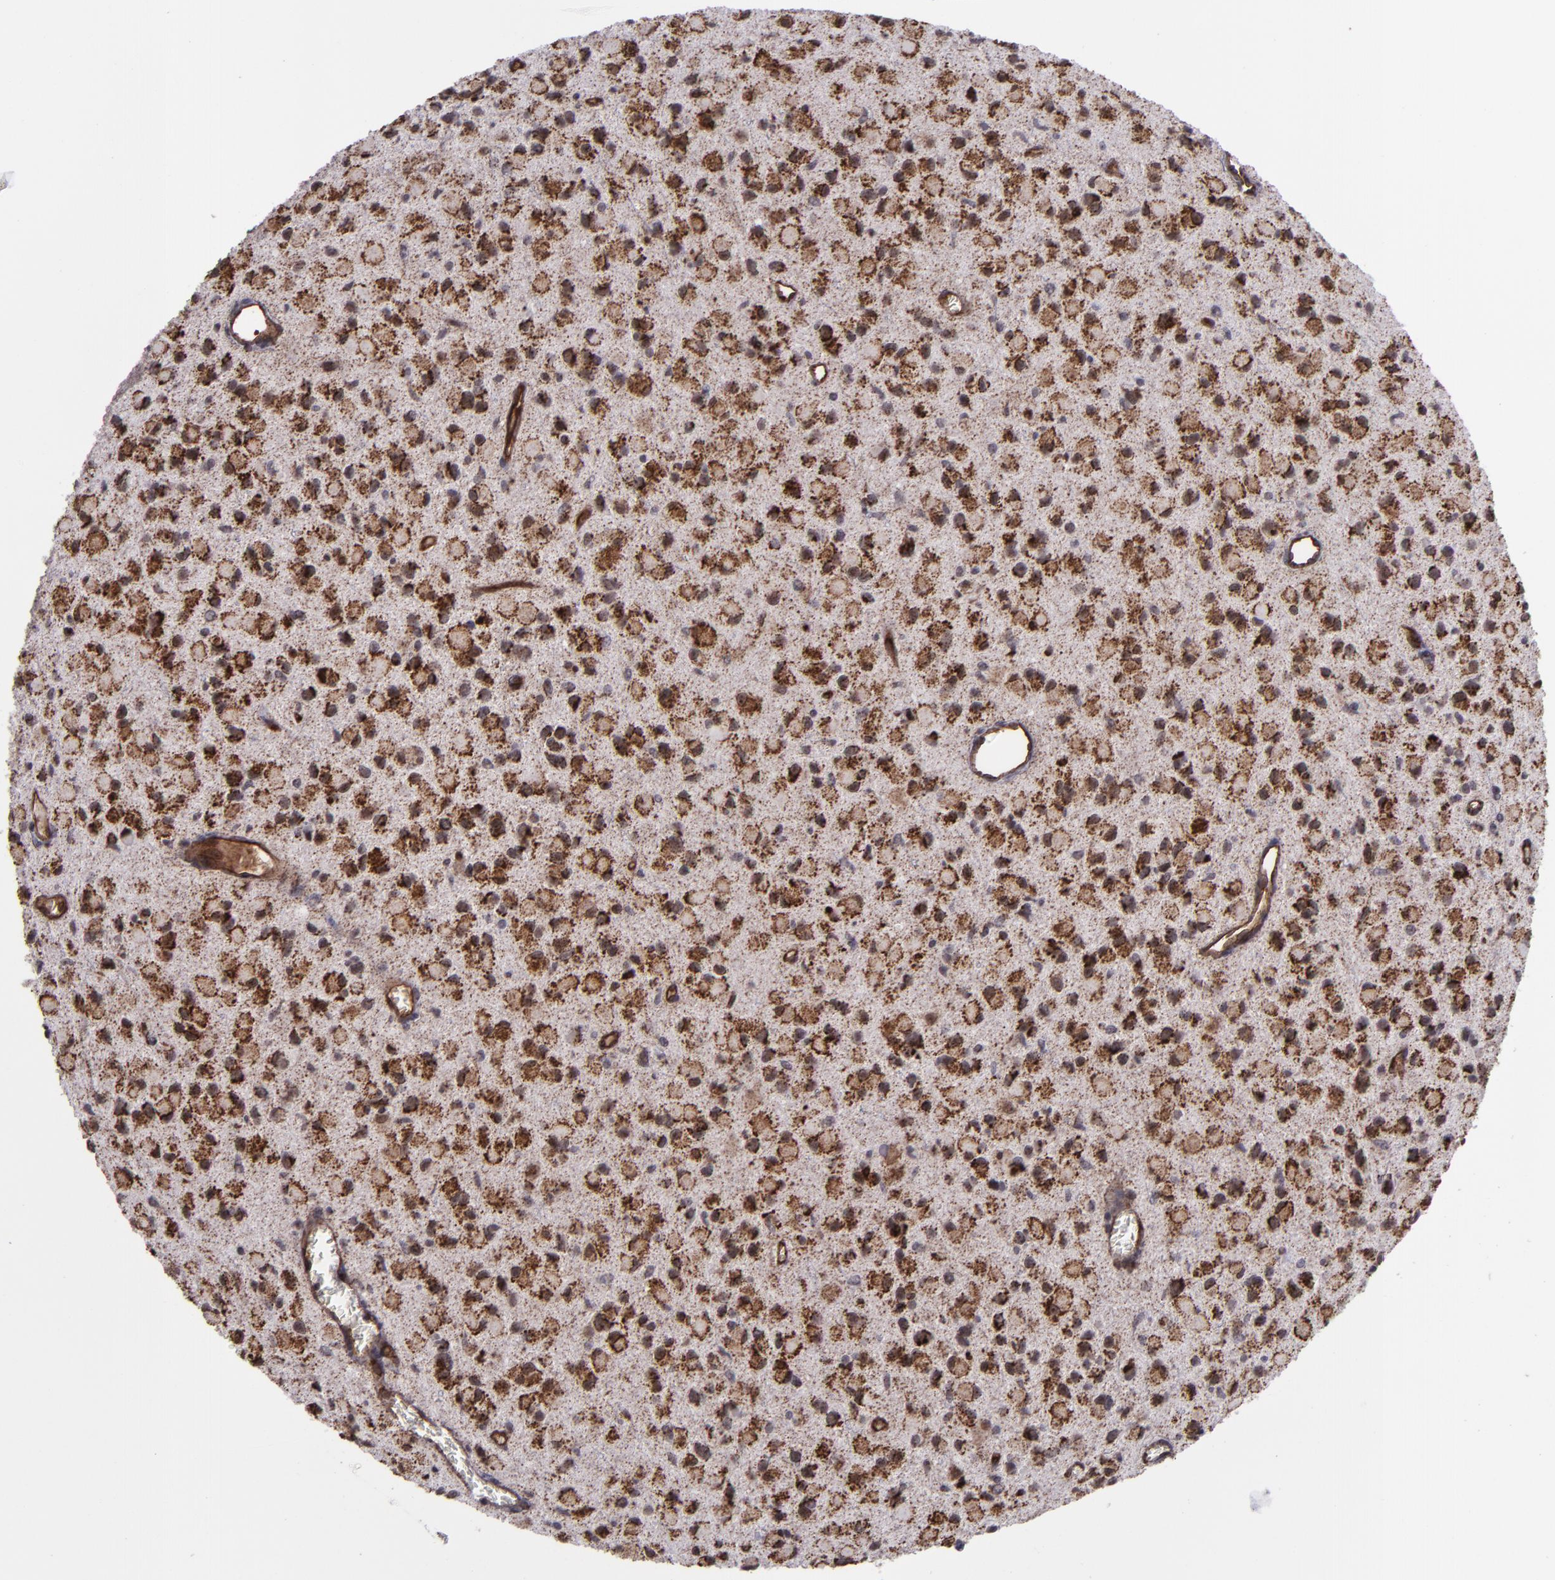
{"staining": {"intensity": "moderate", "quantity": ">75%", "location": "cytoplasmic/membranous"}, "tissue": "glioma", "cell_type": "Tumor cells", "image_type": "cancer", "snomed": [{"axis": "morphology", "description": "Glioma, malignant, Low grade"}, {"axis": "topography", "description": "Brain"}], "caption": "Malignant low-grade glioma tissue shows moderate cytoplasmic/membranous positivity in approximately >75% of tumor cells, visualized by immunohistochemistry. (DAB (3,3'-diaminobenzidine) IHC, brown staining for protein, blue staining for nuclei).", "gene": "LONP1", "patient": {"sex": "male", "age": 42}}